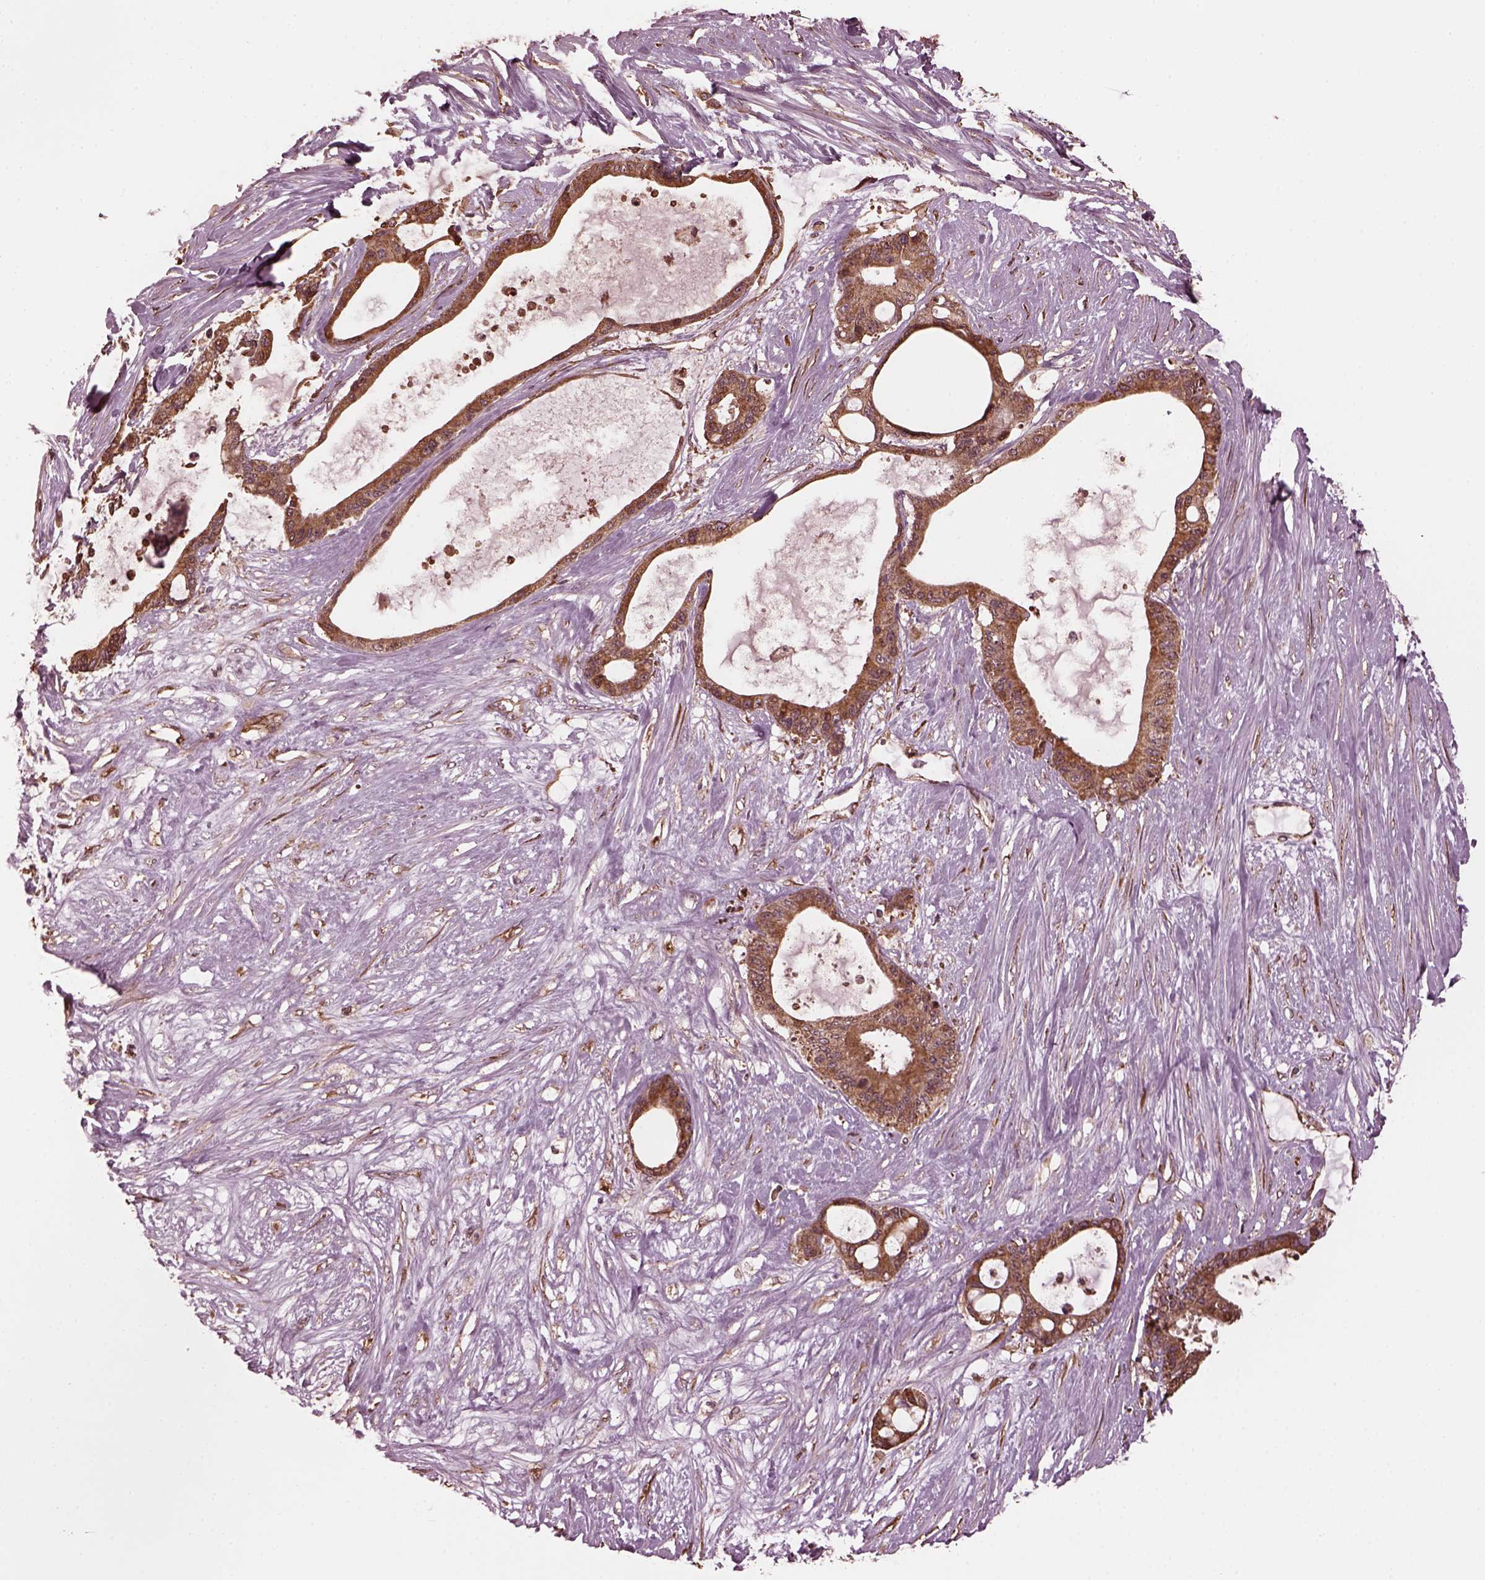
{"staining": {"intensity": "moderate", "quantity": ">75%", "location": "cytoplasmic/membranous"}, "tissue": "liver cancer", "cell_type": "Tumor cells", "image_type": "cancer", "snomed": [{"axis": "morphology", "description": "Normal tissue, NOS"}, {"axis": "morphology", "description": "Cholangiocarcinoma"}, {"axis": "topography", "description": "Liver"}, {"axis": "topography", "description": "Peripheral nerve tissue"}], "caption": "Immunohistochemical staining of cholangiocarcinoma (liver) reveals medium levels of moderate cytoplasmic/membranous protein staining in about >75% of tumor cells.", "gene": "ZNF292", "patient": {"sex": "female", "age": 73}}